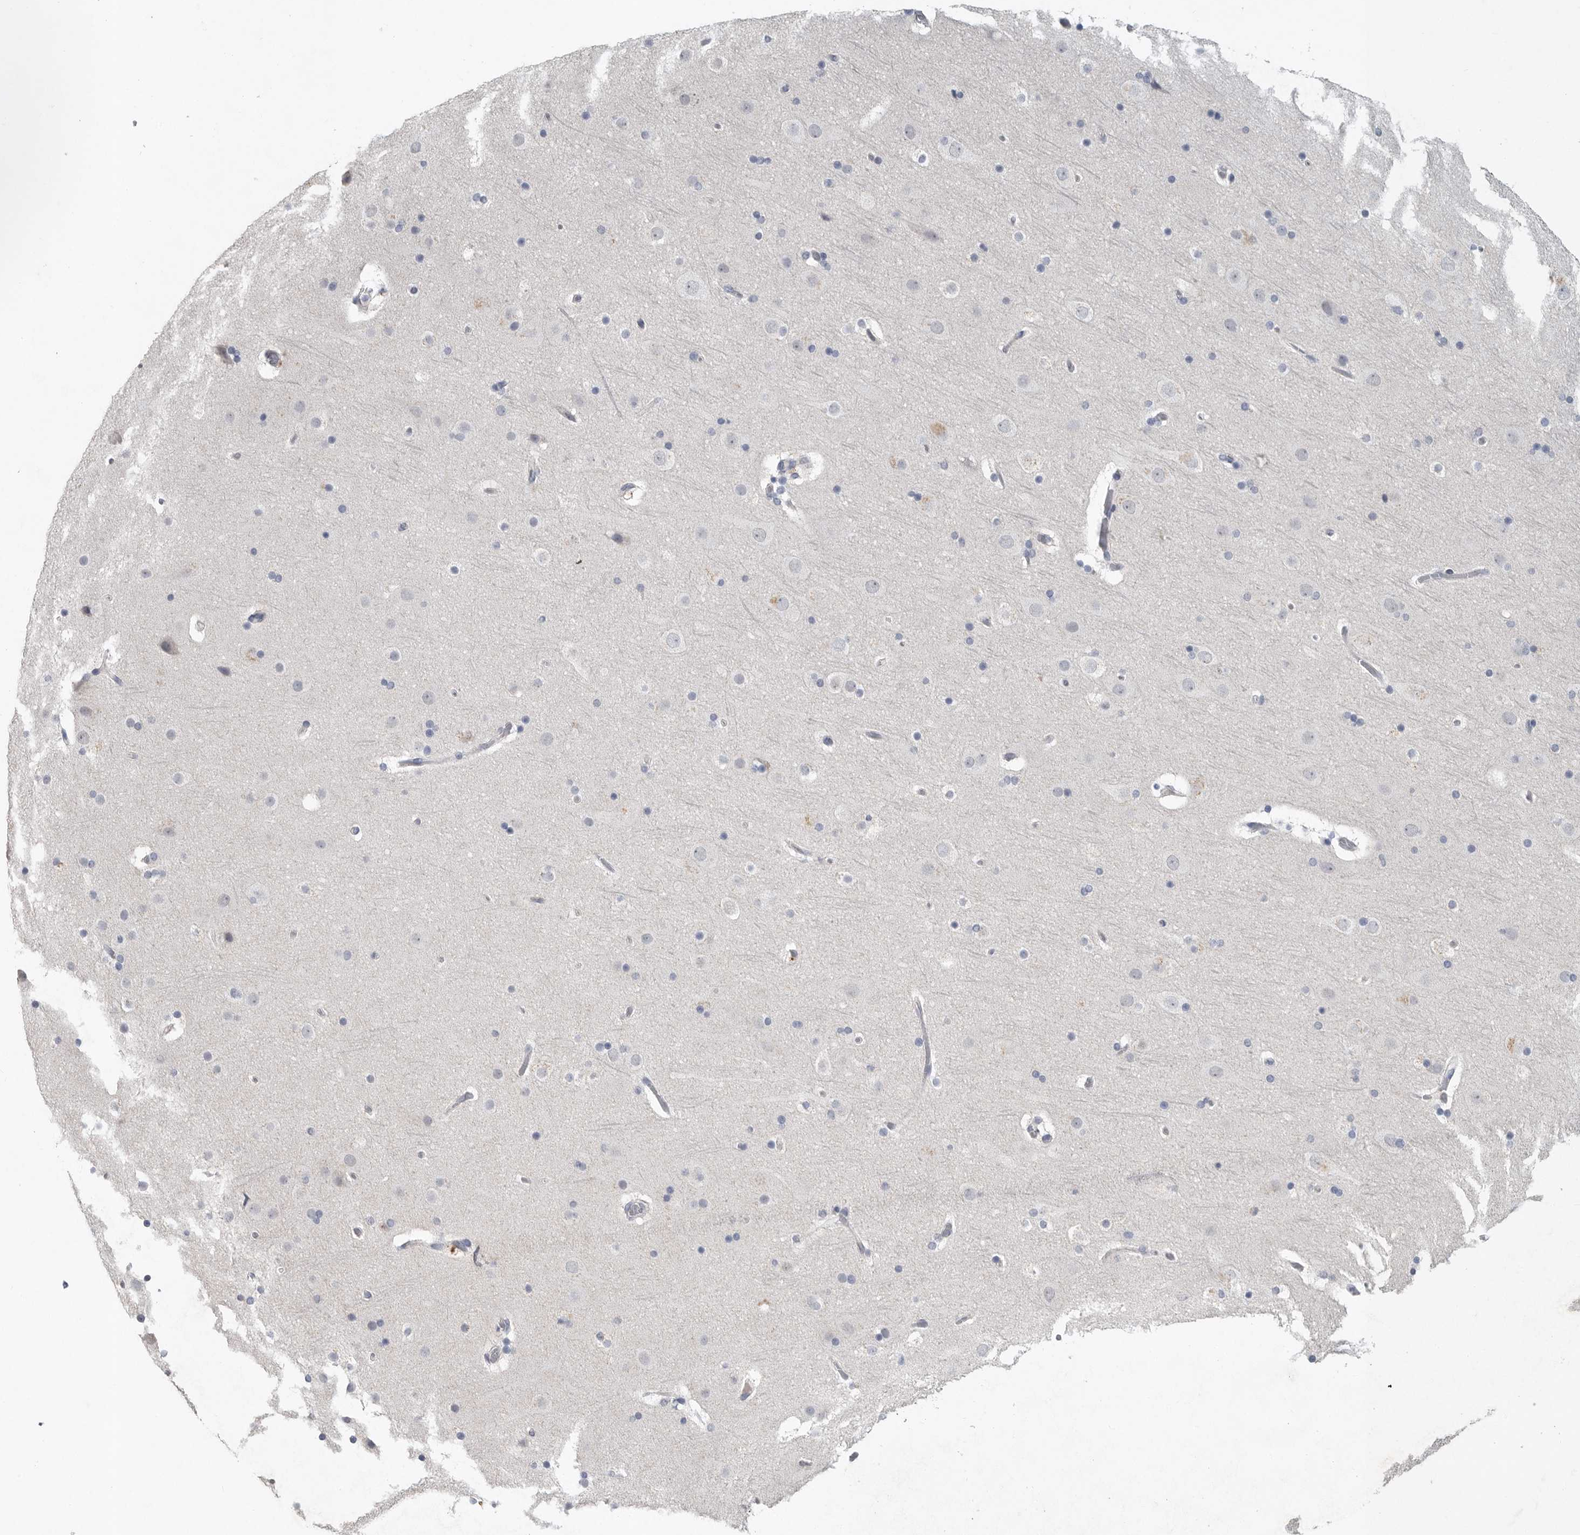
{"staining": {"intensity": "negative", "quantity": "none", "location": "none"}, "tissue": "cerebral cortex", "cell_type": "Endothelial cells", "image_type": "normal", "snomed": [{"axis": "morphology", "description": "Normal tissue, NOS"}, {"axis": "topography", "description": "Cerebral cortex"}], "caption": "Photomicrograph shows no significant protein positivity in endothelial cells of unremarkable cerebral cortex.", "gene": "REG4", "patient": {"sex": "male", "age": 57}}